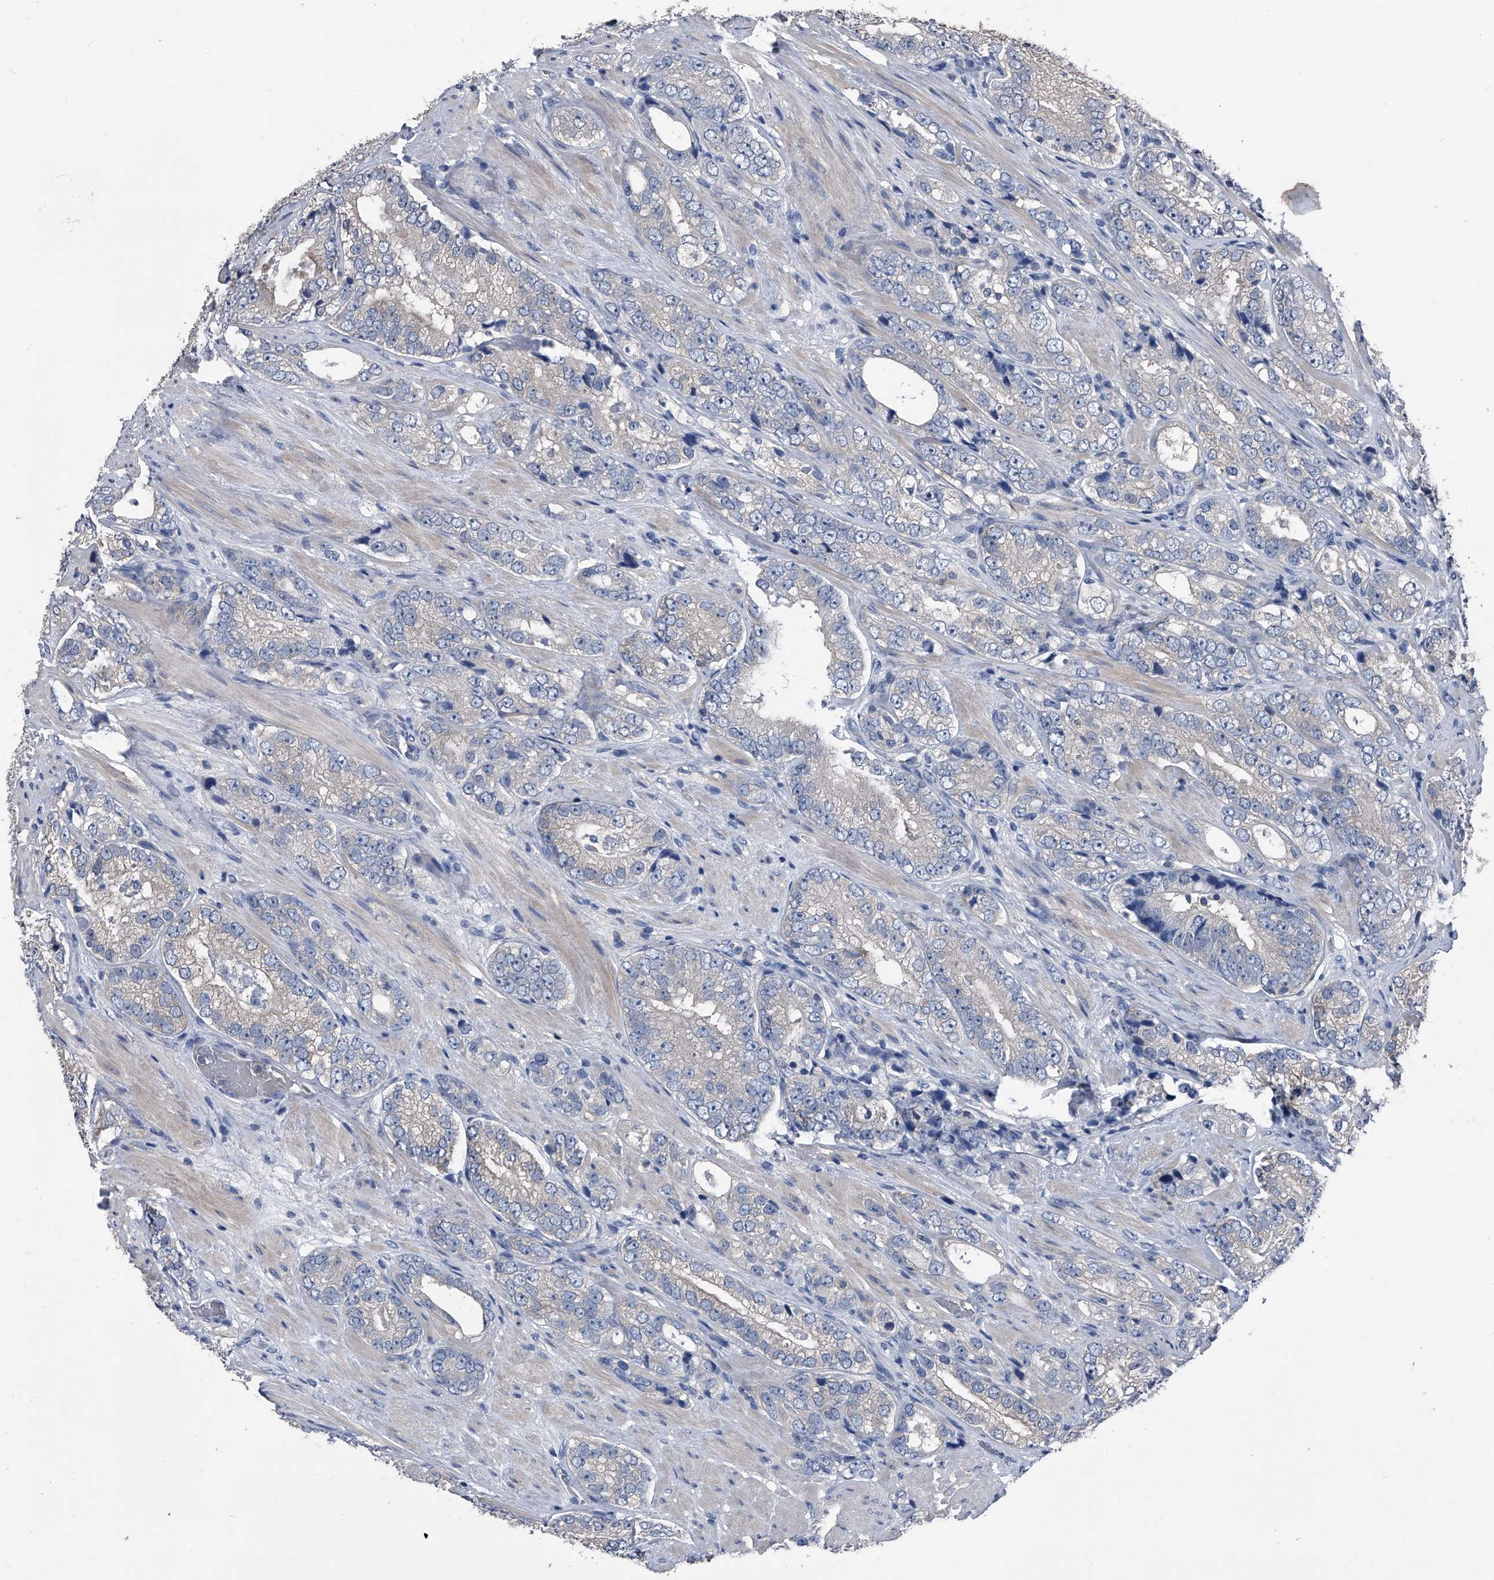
{"staining": {"intensity": "negative", "quantity": "none", "location": "none"}, "tissue": "prostate cancer", "cell_type": "Tumor cells", "image_type": "cancer", "snomed": [{"axis": "morphology", "description": "Adenocarcinoma, High grade"}, {"axis": "topography", "description": "Prostate"}], "caption": "An immunohistochemistry image of prostate cancer (adenocarcinoma (high-grade)) is shown. There is no staining in tumor cells of prostate cancer (adenocarcinoma (high-grade)). (DAB immunohistochemistry with hematoxylin counter stain).", "gene": "KIF13A", "patient": {"sex": "male", "age": 56}}